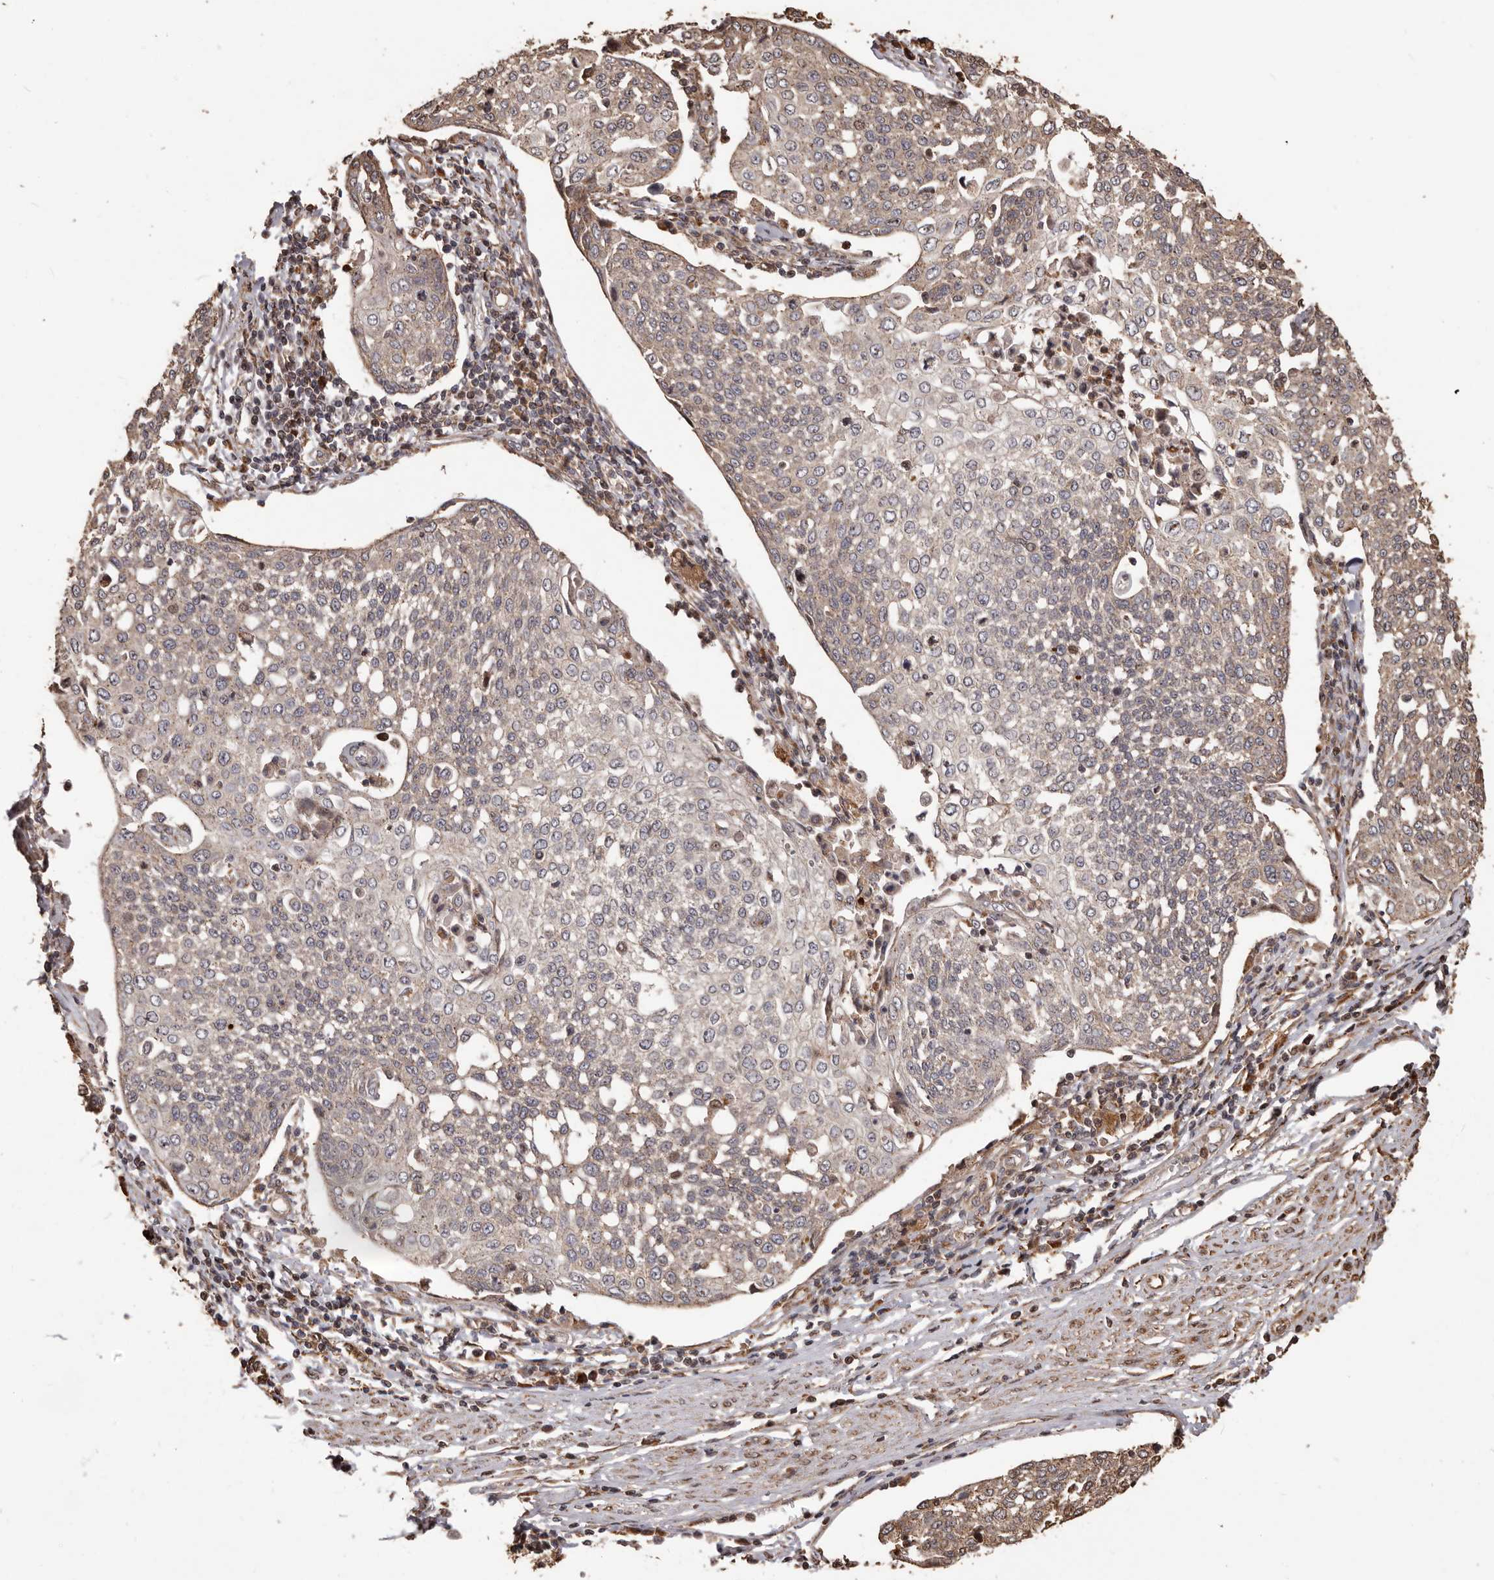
{"staining": {"intensity": "moderate", "quantity": "25%-75%", "location": "cytoplasmic/membranous"}, "tissue": "cervical cancer", "cell_type": "Tumor cells", "image_type": "cancer", "snomed": [{"axis": "morphology", "description": "Squamous cell carcinoma, NOS"}, {"axis": "topography", "description": "Cervix"}], "caption": "A brown stain highlights moderate cytoplasmic/membranous expression of a protein in human cervical cancer (squamous cell carcinoma) tumor cells.", "gene": "MTO1", "patient": {"sex": "female", "age": 34}}